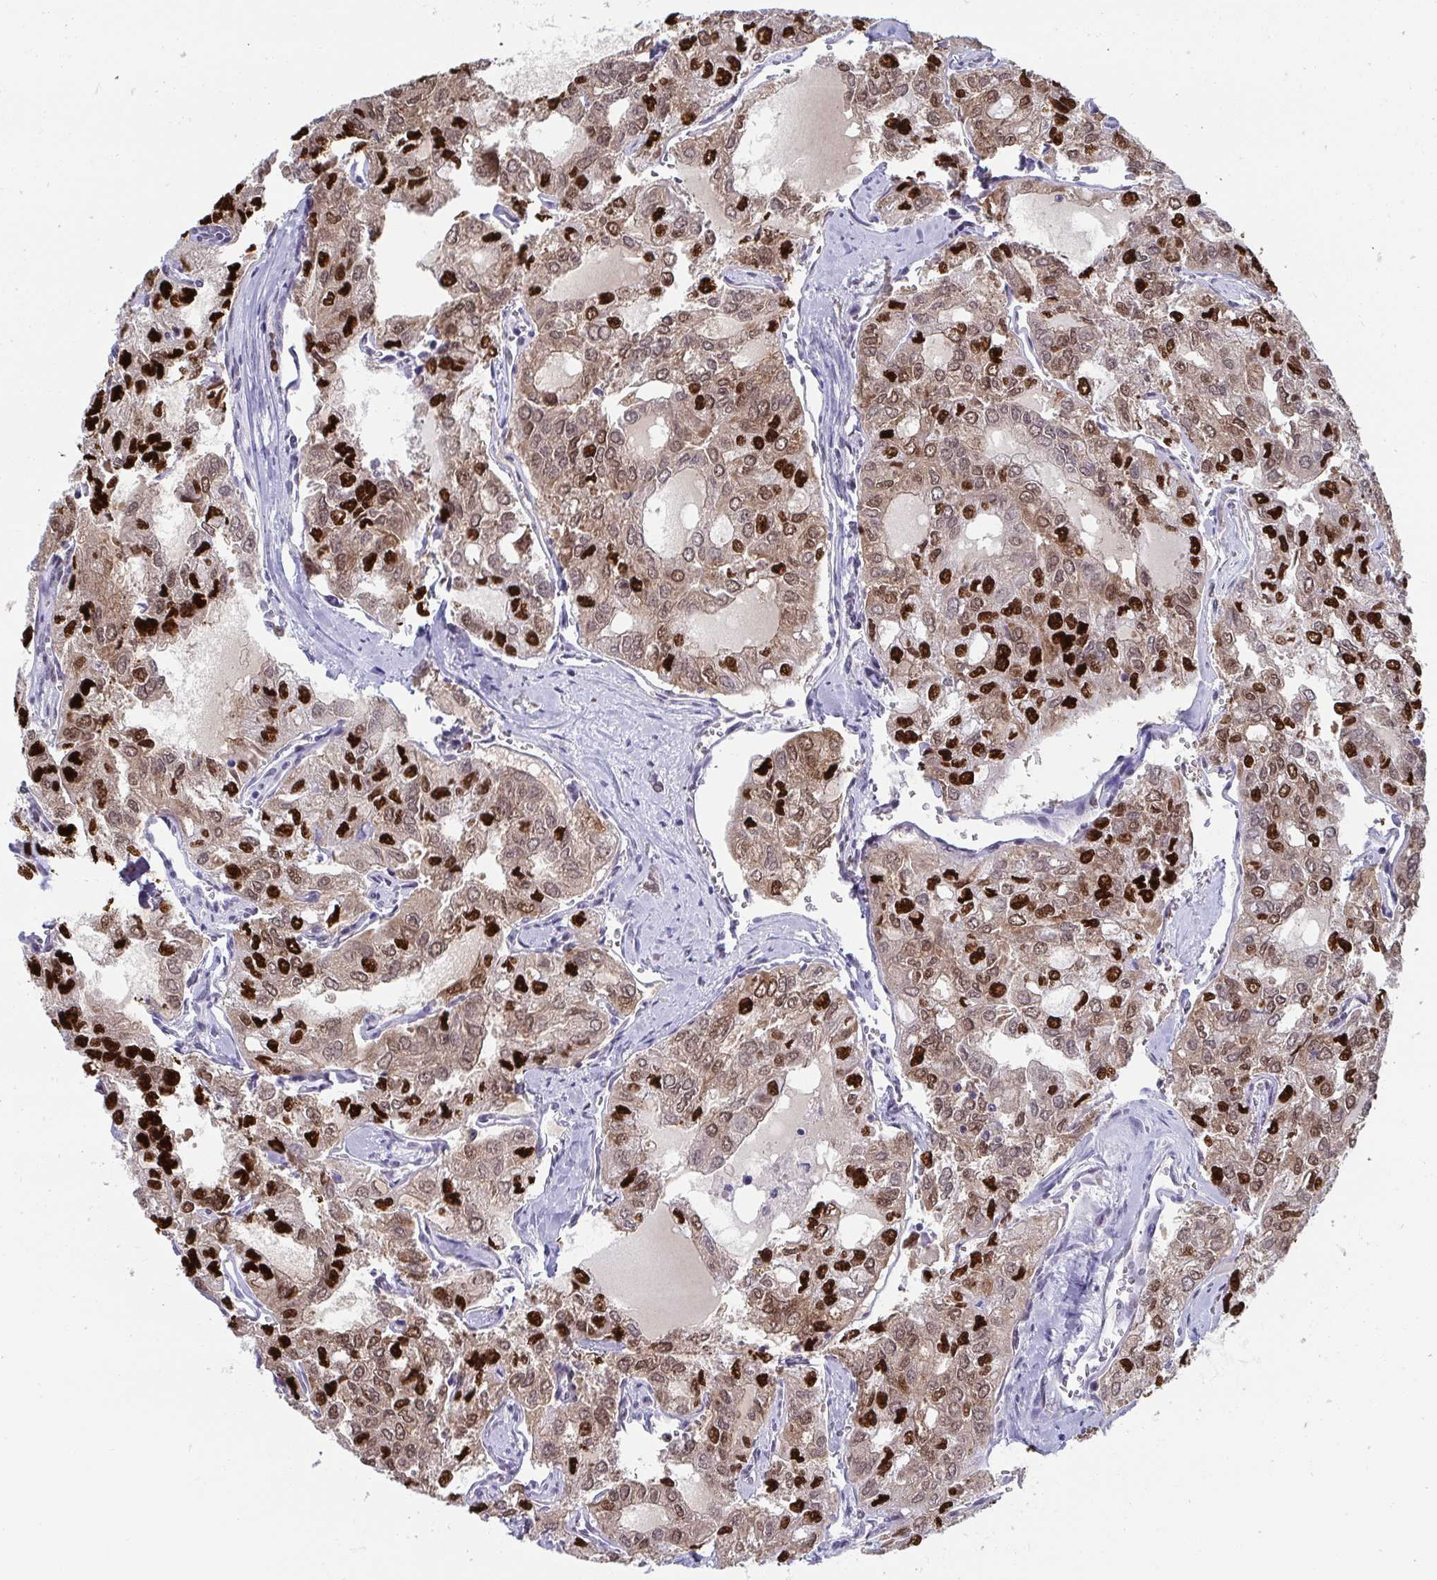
{"staining": {"intensity": "strong", "quantity": ">75%", "location": "nuclear"}, "tissue": "thyroid cancer", "cell_type": "Tumor cells", "image_type": "cancer", "snomed": [{"axis": "morphology", "description": "Follicular adenoma carcinoma, NOS"}, {"axis": "topography", "description": "Thyroid gland"}], "caption": "Thyroid cancer (follicular adenoma carcinoma) tissue demonstrates strong nuclear expression in about >75% of tumor cells, visualized by immunohistochemistry.", "gene": "JDP2", "patient": {"sex": "male", "age": 75}}